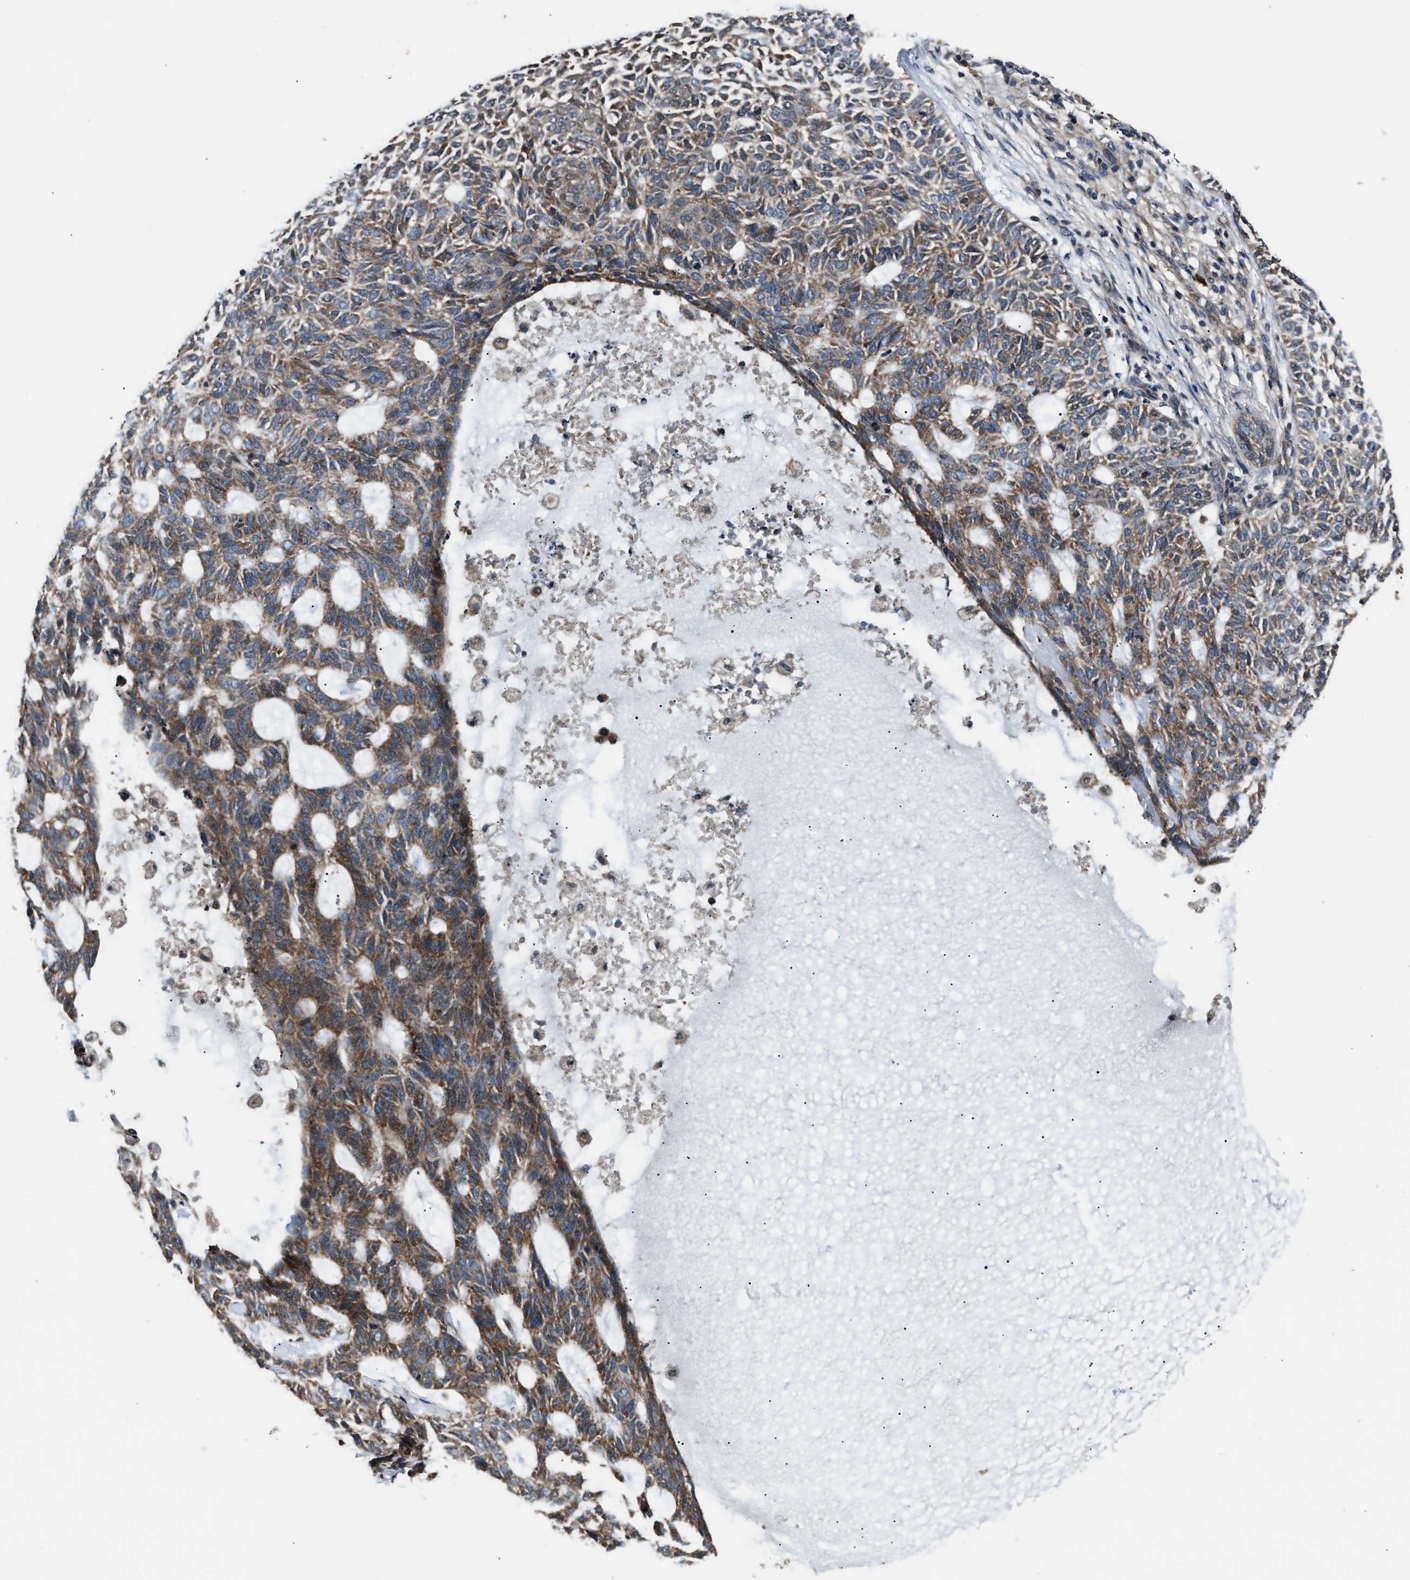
{"staining": {"intensity": "moderate", "quantity": ">75%", "location": "cytoplasmic/membranous"}, "tissue": "skin cancer", "cell_type": "Tumor cells", "image_type": "cancer", "snomed": [{"axis": "morphology", "description": "Basal cell carcinoma"}, {"axis": "topography", "description": "Skin"}], "caption": "Human basal cell carcinoma (skin) stained with a brown dye shows moderate cytoplasmic/membranous positive expression in about >75% of tumor cells.", "gene": "IMPDH2", "patient": {"sex": "male", "age": 87}}